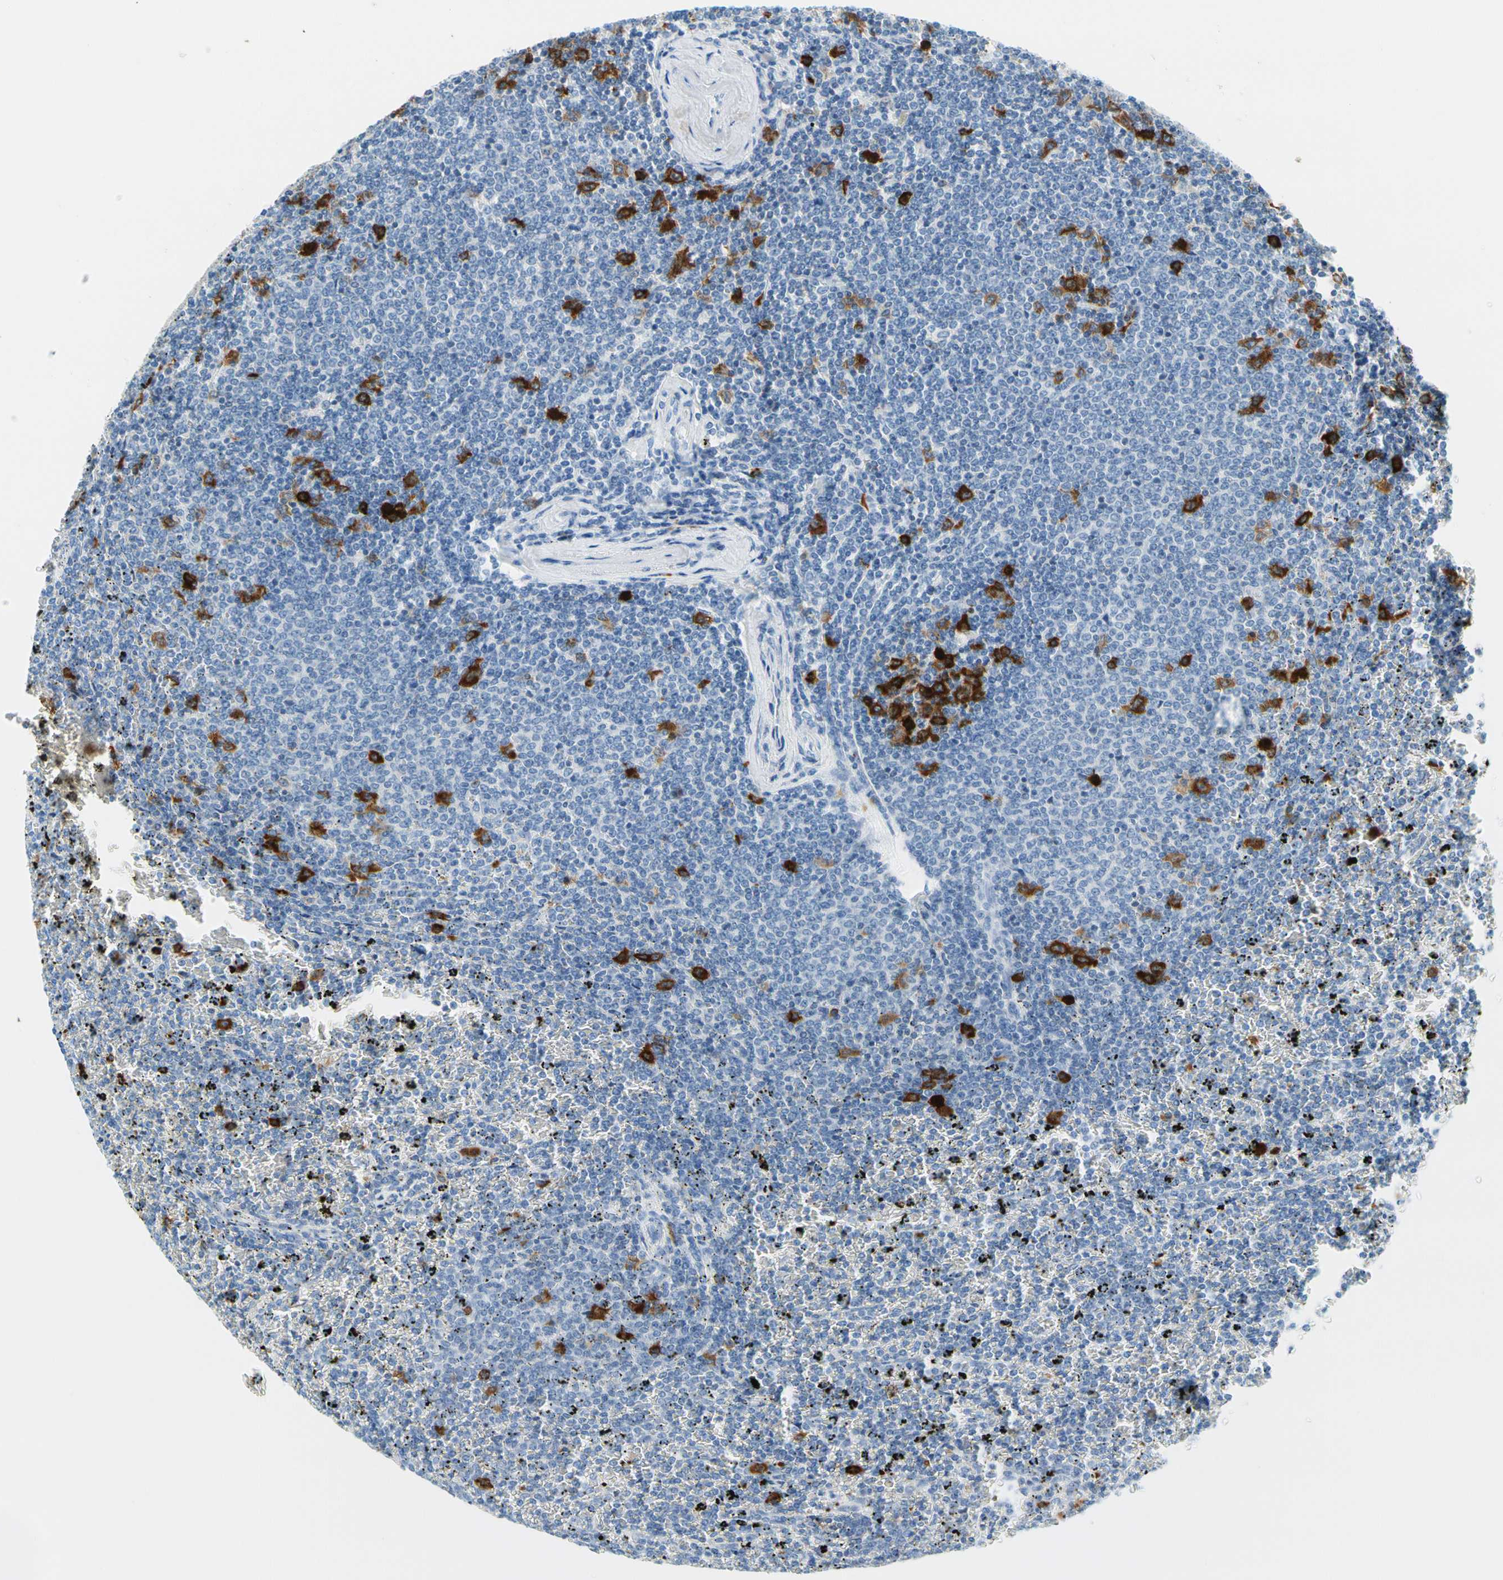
{"staining": {"intensity": "strong", "quantity": "<25%", "location": "cytoplasmic/membranous"}, "tissue": "lymphoma", "cell_type": "Tumor cells", "image_type": "cancer", "snomed": [{"axis": "morphology", "description": "Malignant lymphoma, non-Hodgkin's type, Low grade"}, {"axis": "topography", "description": "Spleen"}], "caption": "Protein analysis of lymphoma tissue exhibits strong cytoplasmic/membranous staining in about <25% of tumor cells.", "gene": "TACC3", "patient": {"sex": "female", "age": 77}}